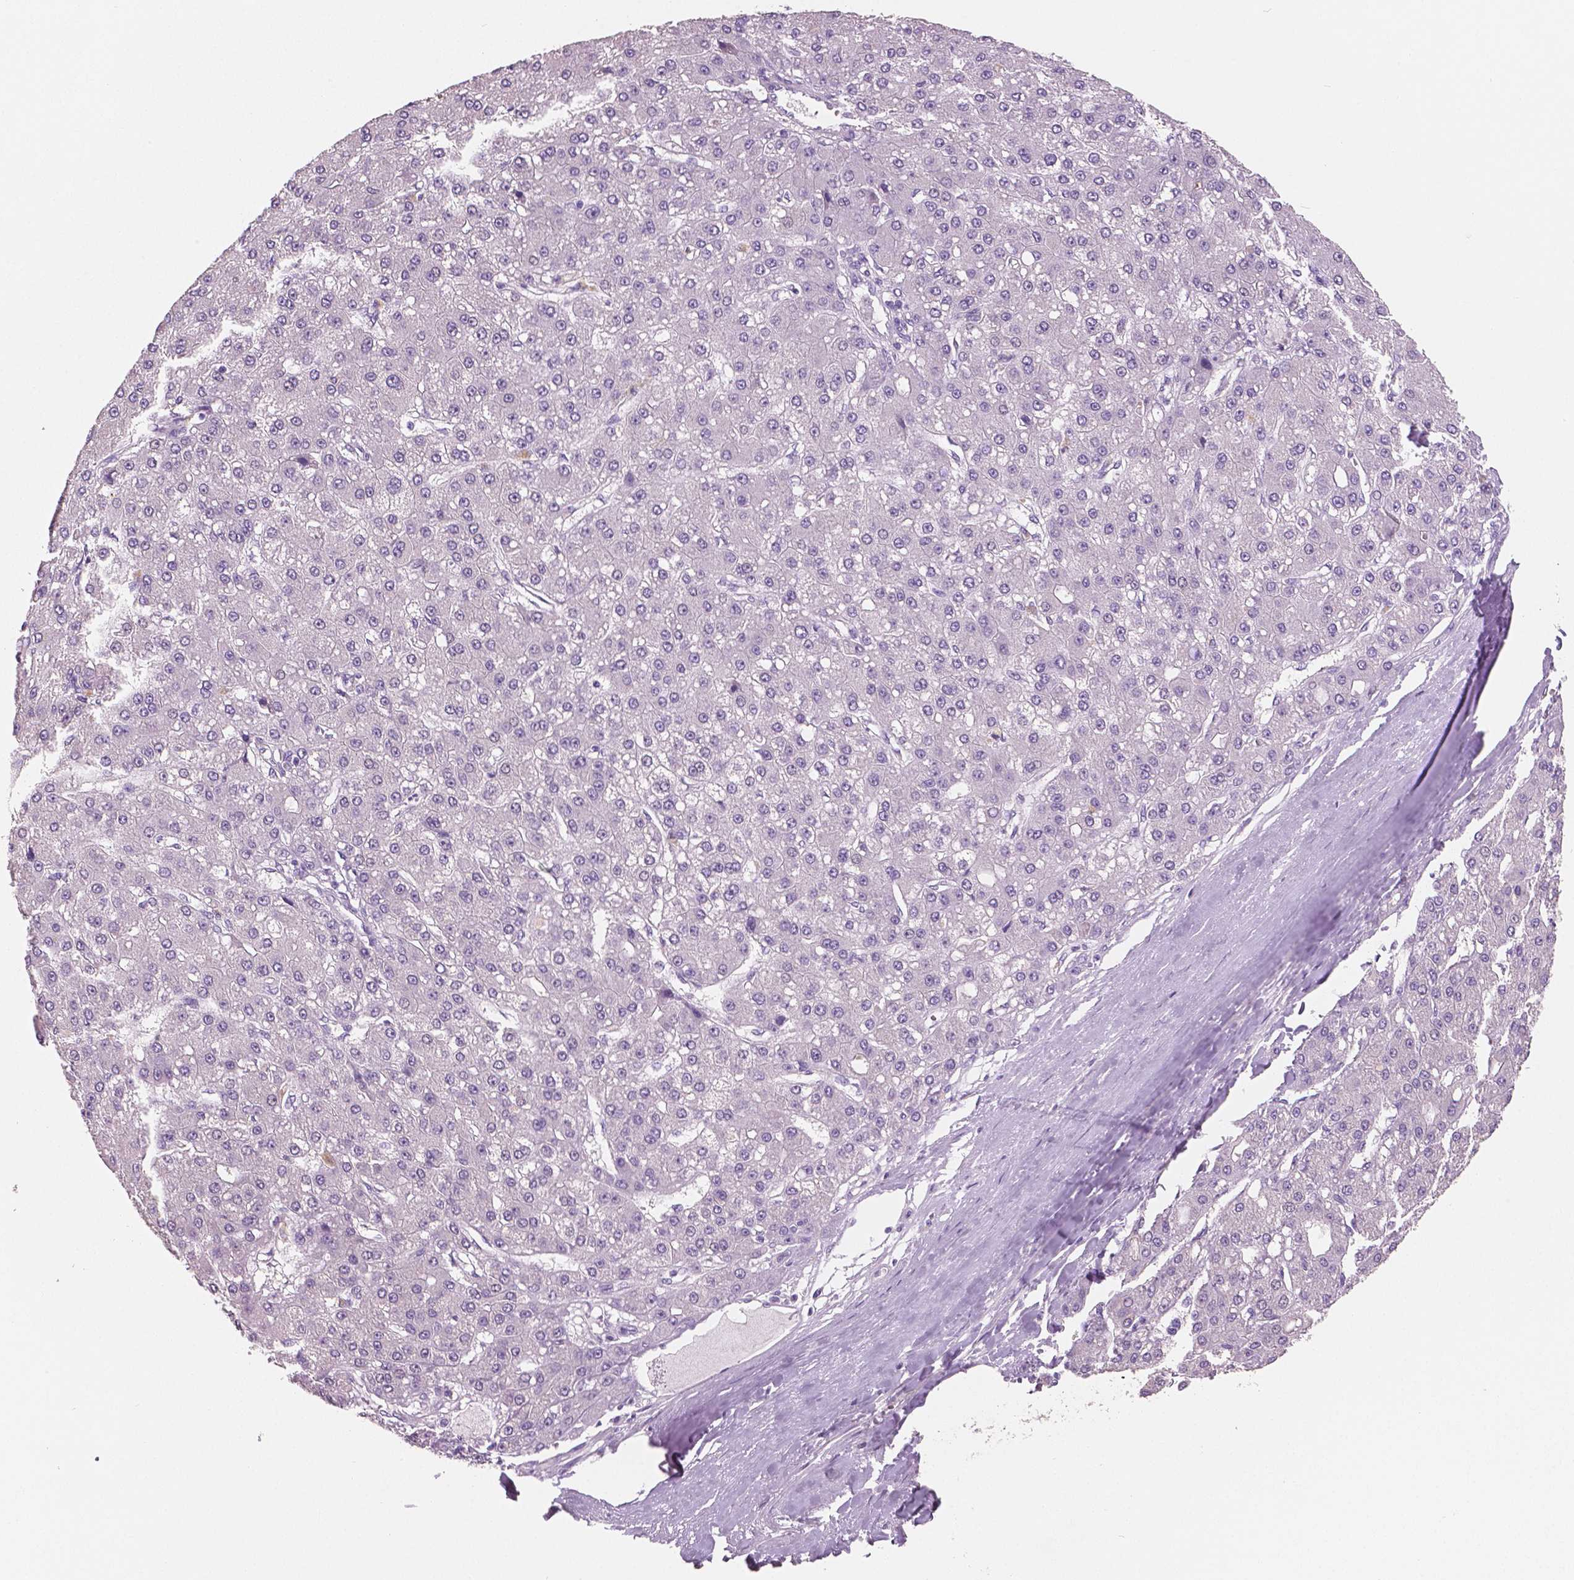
{"staining": {"intensity": "negative", "quantity": "none", "location": "none"}, "tissue": "liver cancer", "cell_type": "Tumor cells", "image_type": "cancer", "snomed": [{"axis": "morphology", "description": "Carcinoma, Hepatocellular, NOS"}, {"axis": "topography", "description": "Liver"}], "caption": "Image shows no significant protein staining in tumor cells of liver cancer (hepatocellular carcinoma).", "gene": "NECAB2", "patient": {"sex": "male", "age": 67}}